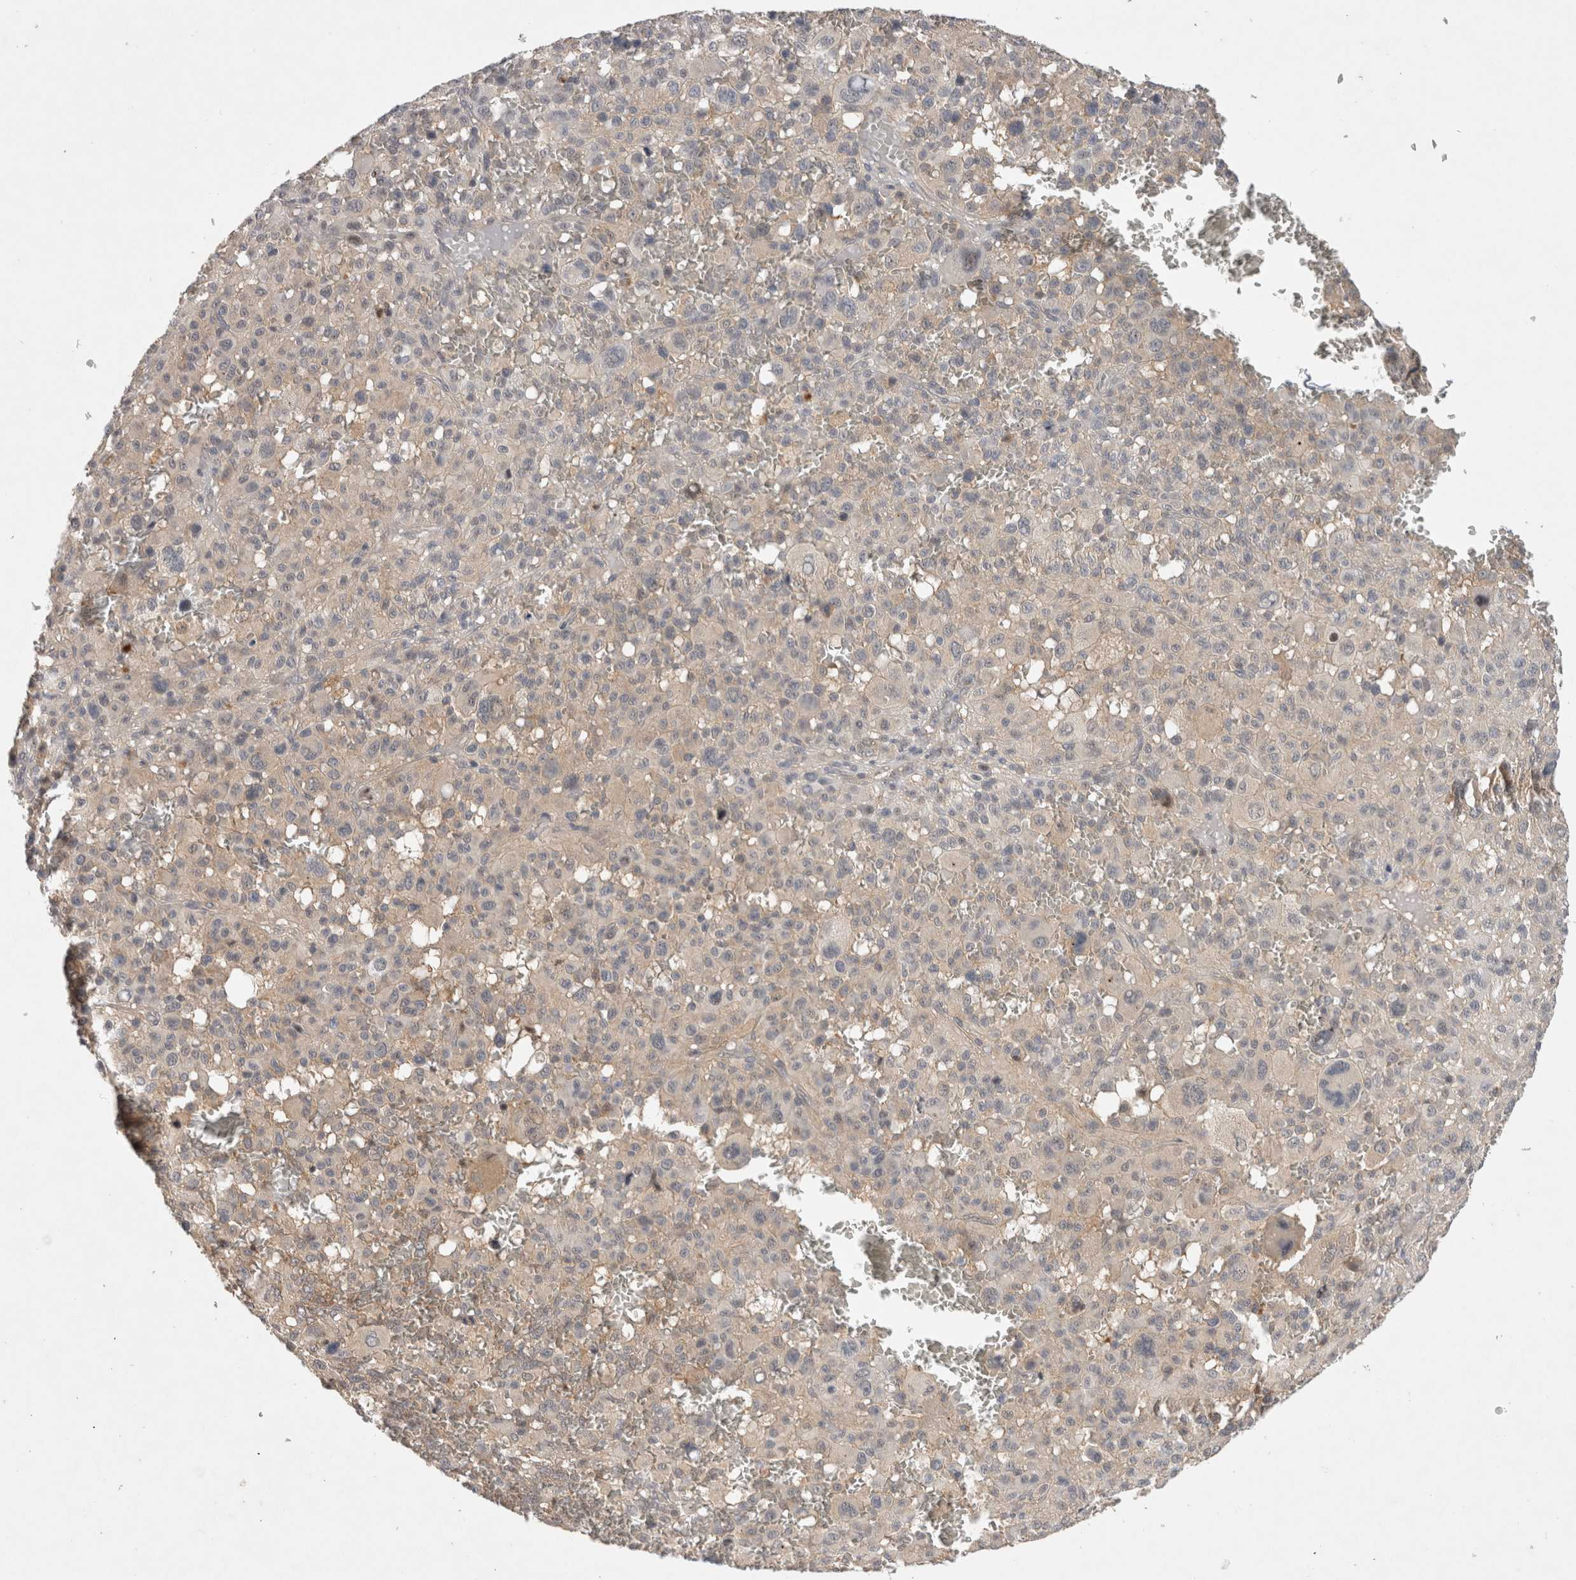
{"staining": {"intensity": "weak", "quantity": "<25%", "location": "cytoplasmic/membranous"}, "tissue": "melanoma", "cell_type": "Tumor cells", "image_type": "cancer", "snomed": [{"axis": "morphology", "description": "Malignant melanoma, Metastatic site"}, {"axis": "topography", "description": "Skin"}], "caption": "Malignant melanoma (metastatic site) stained for a protein using IHC exhibits no positivity tumor cells.", "gene": "CERS3", "patient": {"sex": "female", "age": 74}}